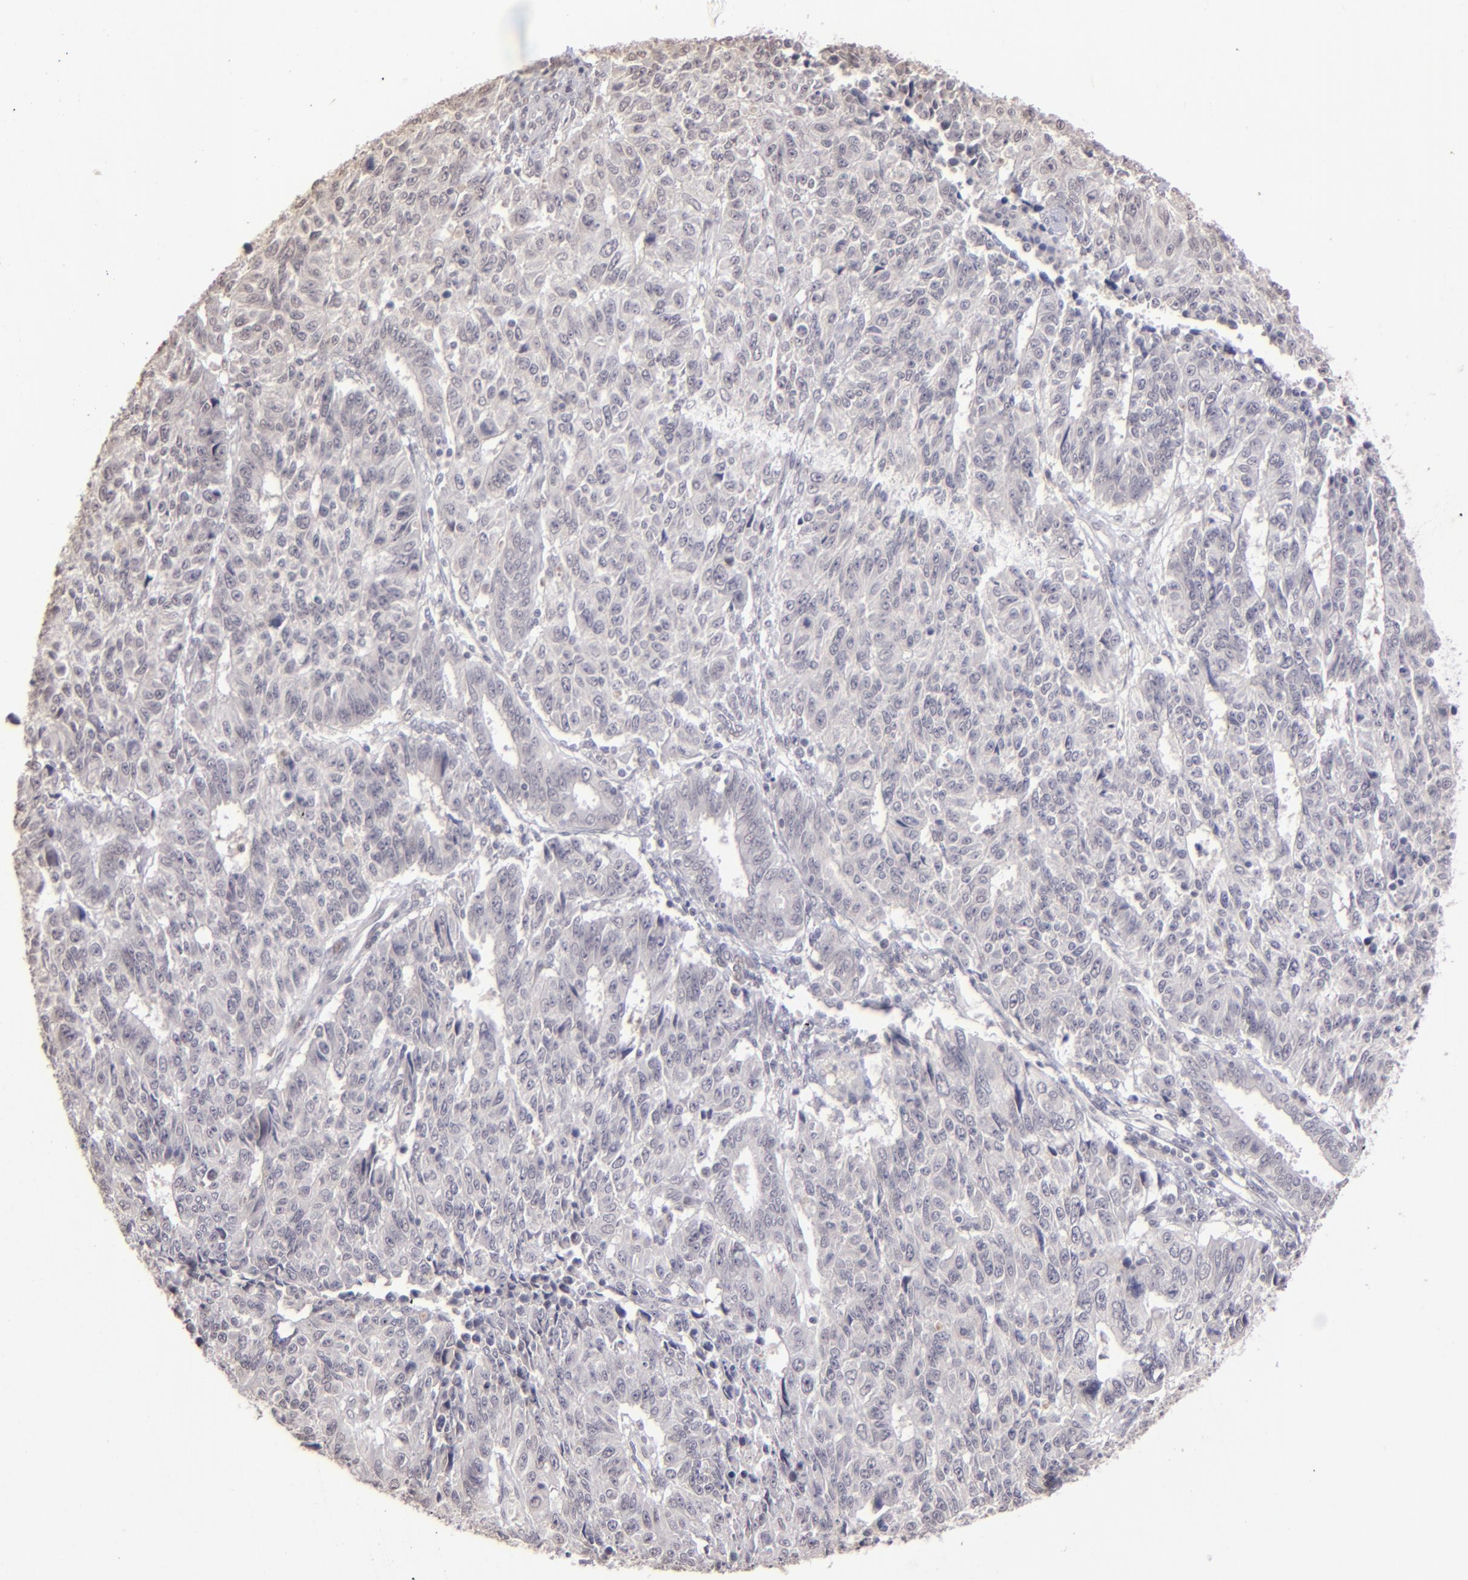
{"staining": {"intensity": "negative", "quantity": "none", "location": "none"}, "tissue": "endometrial cancer", "cell_type": "Tumor cells", "image_type": "cancer", "snomed": [{"axis": "morphology", "description": "Adenocarcinoma, NOS"}, {"axis": "topography", "description": "Endometrium"}], "caption": "Immunohistochemical staining of human endometrial adenocarcinoma reveals no significant positivity in tumor cells.", "gene": "RARB", "patient": {"sex": "female", "age": 42}}